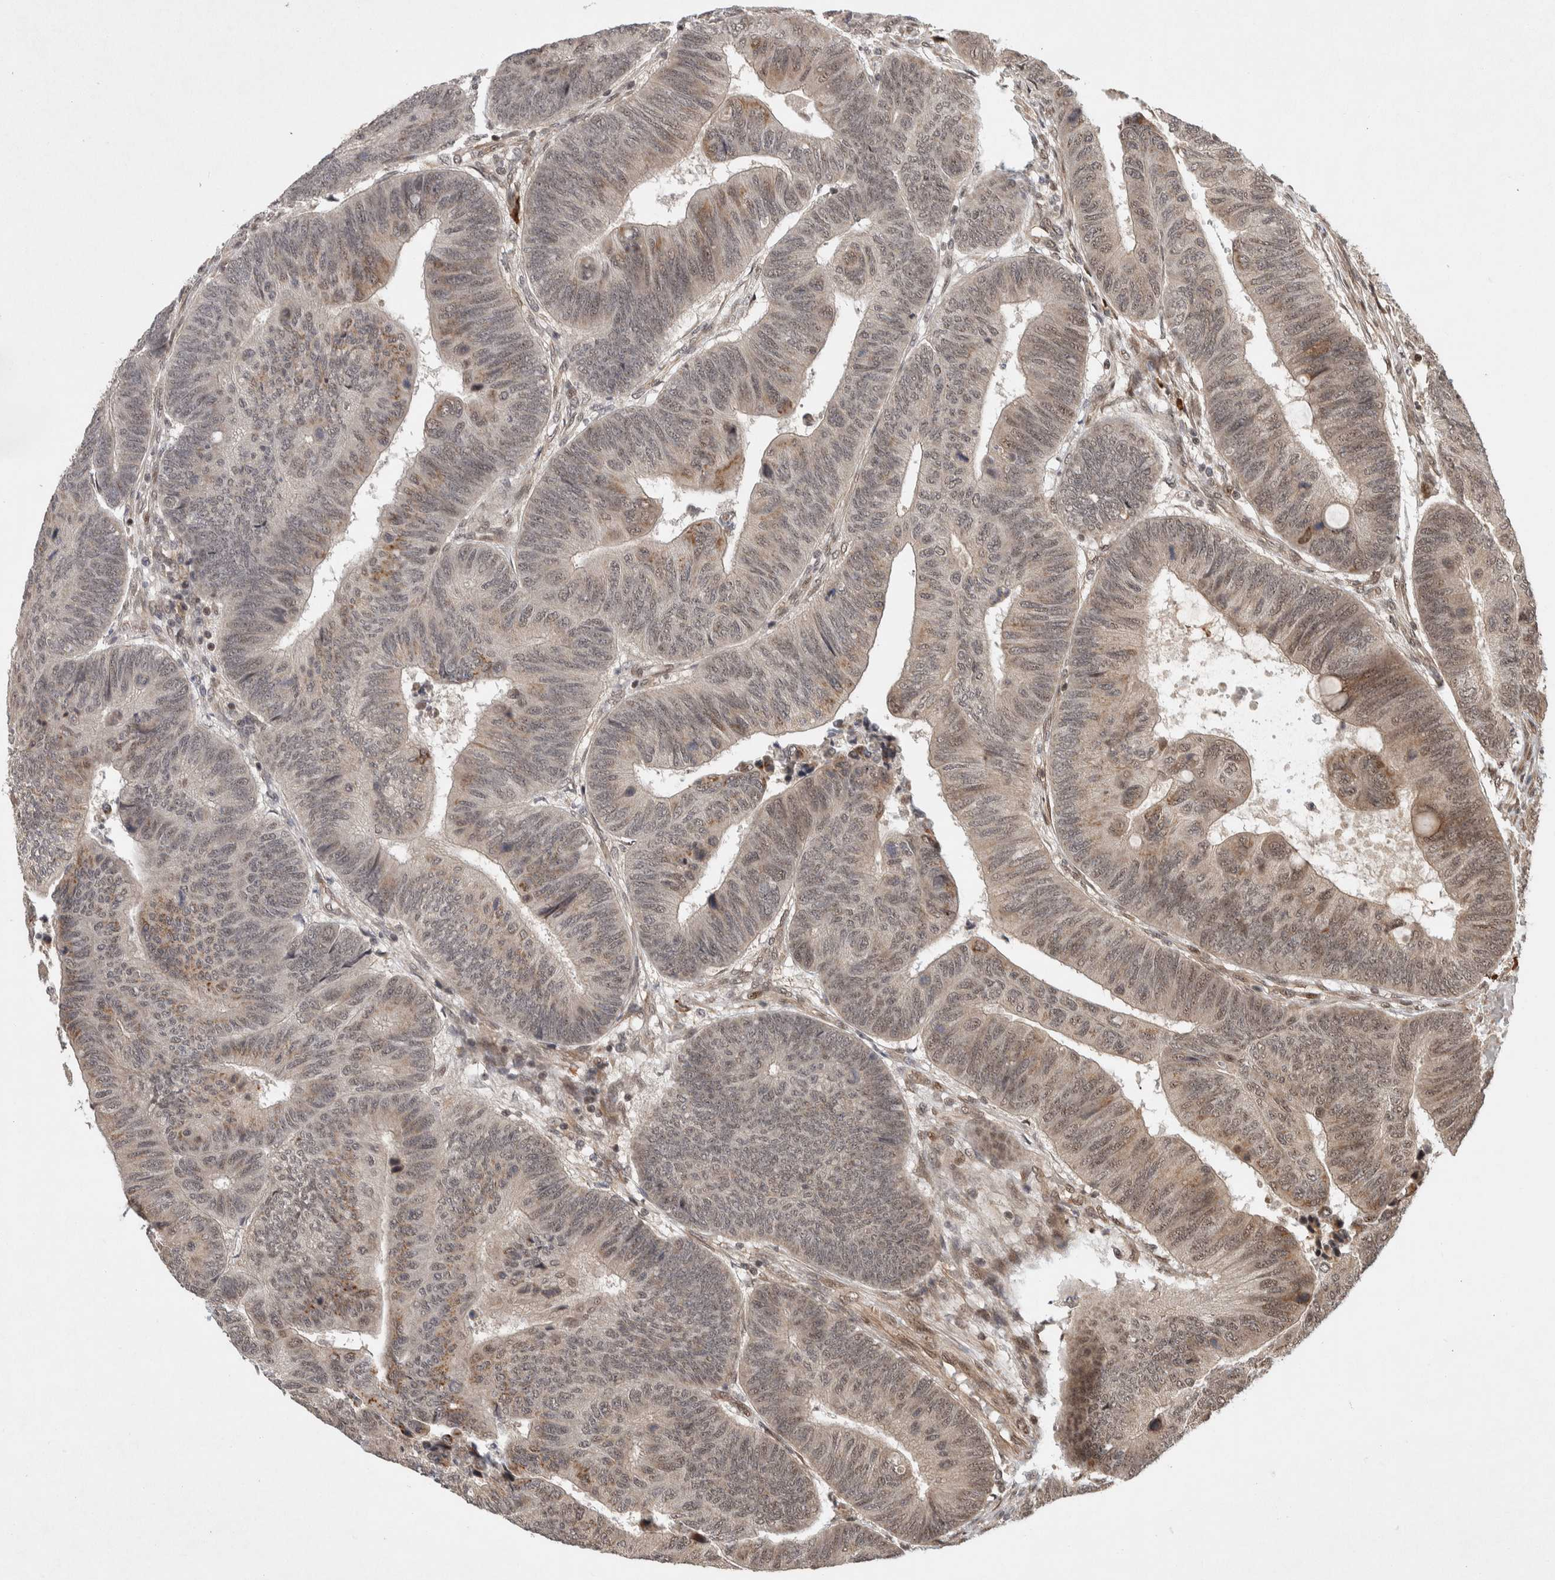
{"staining": {"intensity": "weak", "quantity": "25%-75%", "location": "cytoplasmic/membranous,nuclear"}, "tissue": "colorectal cancer", "cell_type": "Tumor cells", "image_type": "cancer", "snomed": [{"axis": "morphology", "description": "Normal tissue, NOS"}, {"axis": "morphology", "description": "Adenocarcinoma, NOS"}, {"axis": "topography", "description": "Rectum"}, {"axis": "topography", "description": "Peripheral nerve tissue"}], "caption": "High-power microscopy captured an IHC image of adenocarcinoma (colorectal), revealing weak cytoplasmic/membranous and nuclear positivity in approximately 25%-75% of tumor cells.", "gene": "TOR1B", "patient": {"sex": "male", "age": 92}}